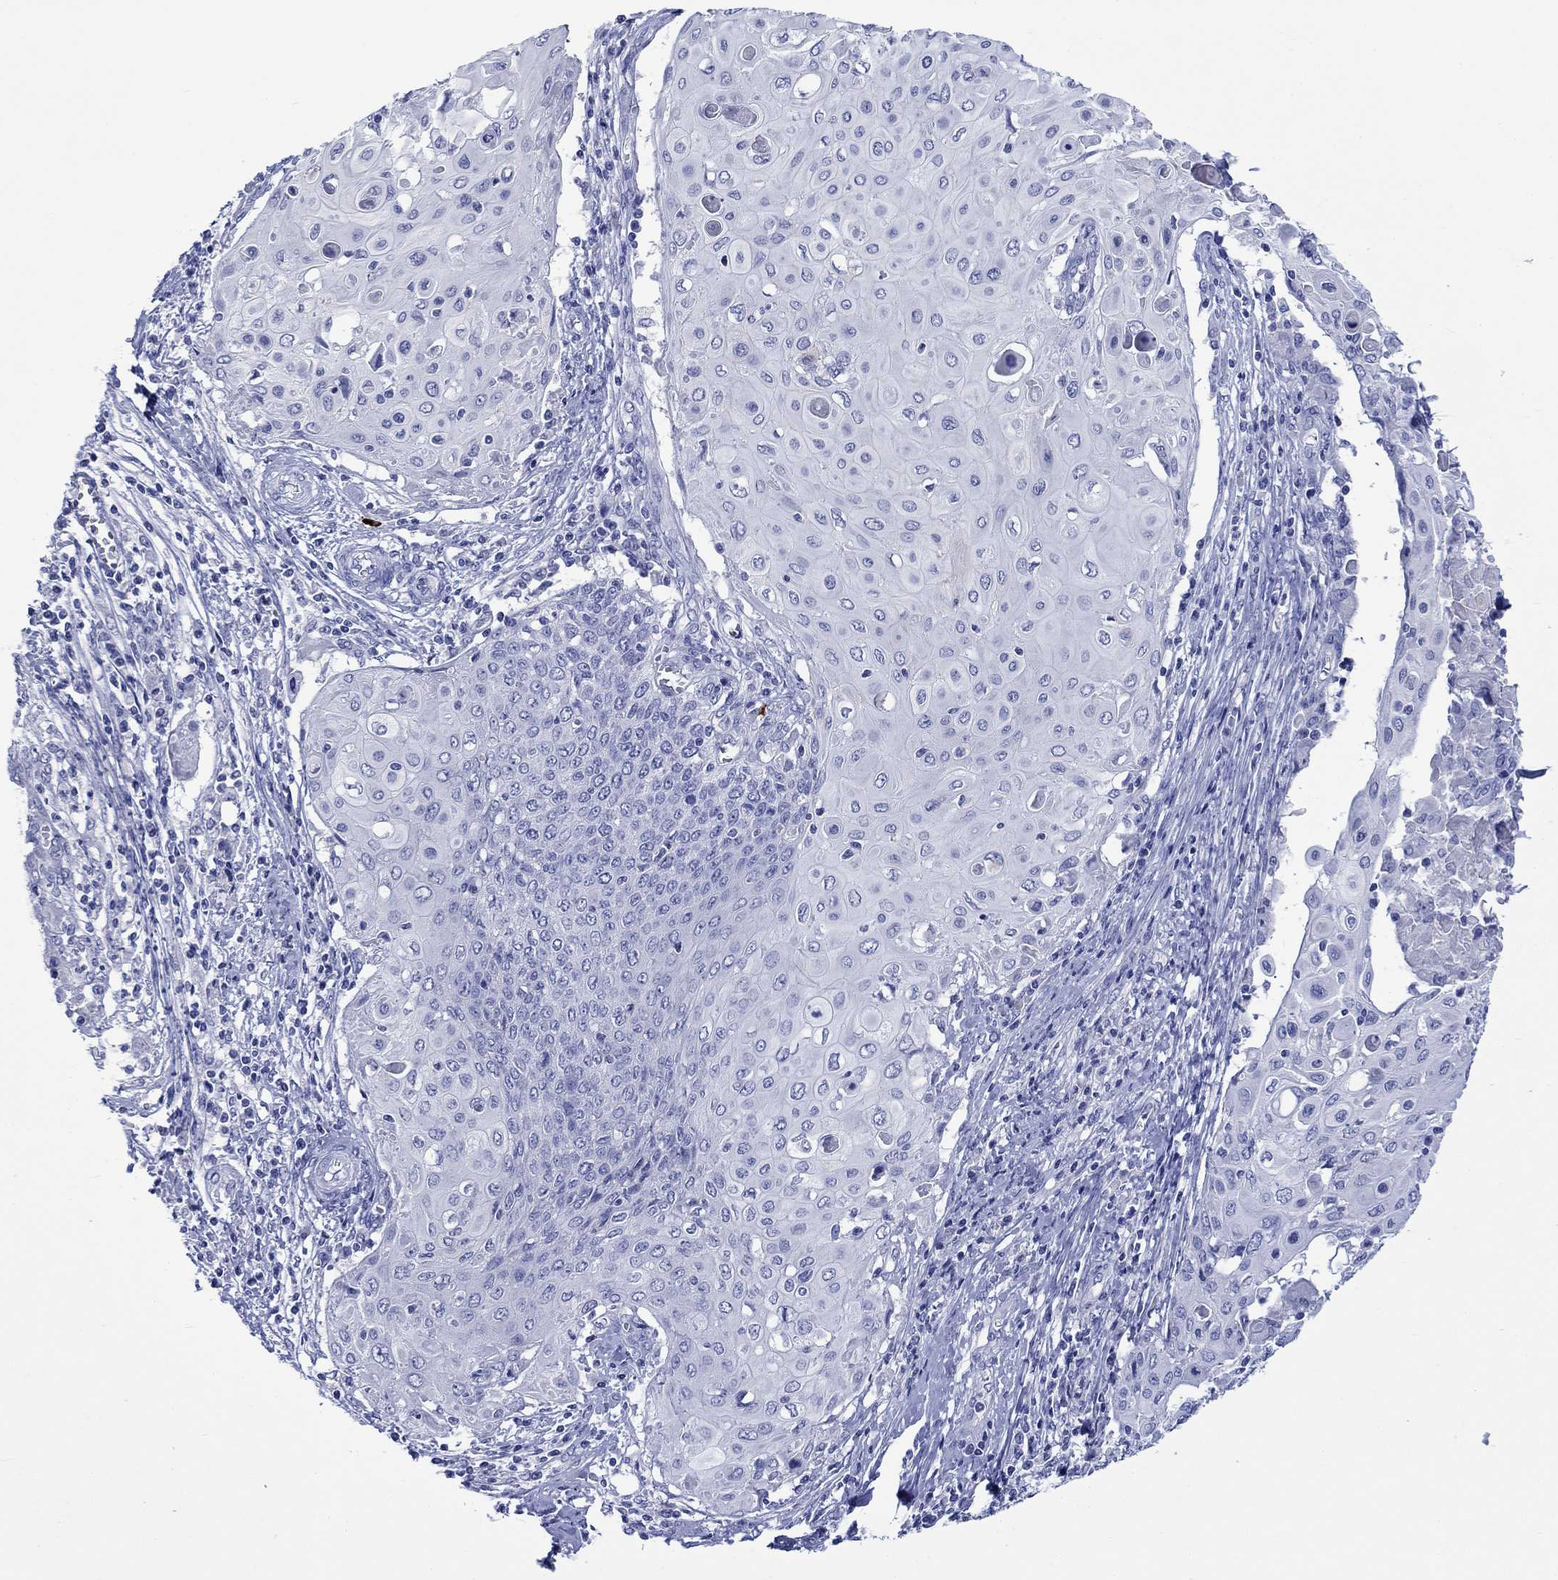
{"staining": {"intensity": "negative", "quantity": "none", "location": "none"}, "tissue": "cervical cancer", "cell_type": "Tumor cells", "image_type": "cancer", "snomed": [{"axis": "morphology", "description": "Squamous cell carcinoma, NOS"}, {"axis": "topography", "description": "Cervix"}], "caption": "Micrograph shows no significant protein staining in tumor cells of cervical cancer.", "gene": "CACNG3", "patient": {"sex": "female", "age": 39}}